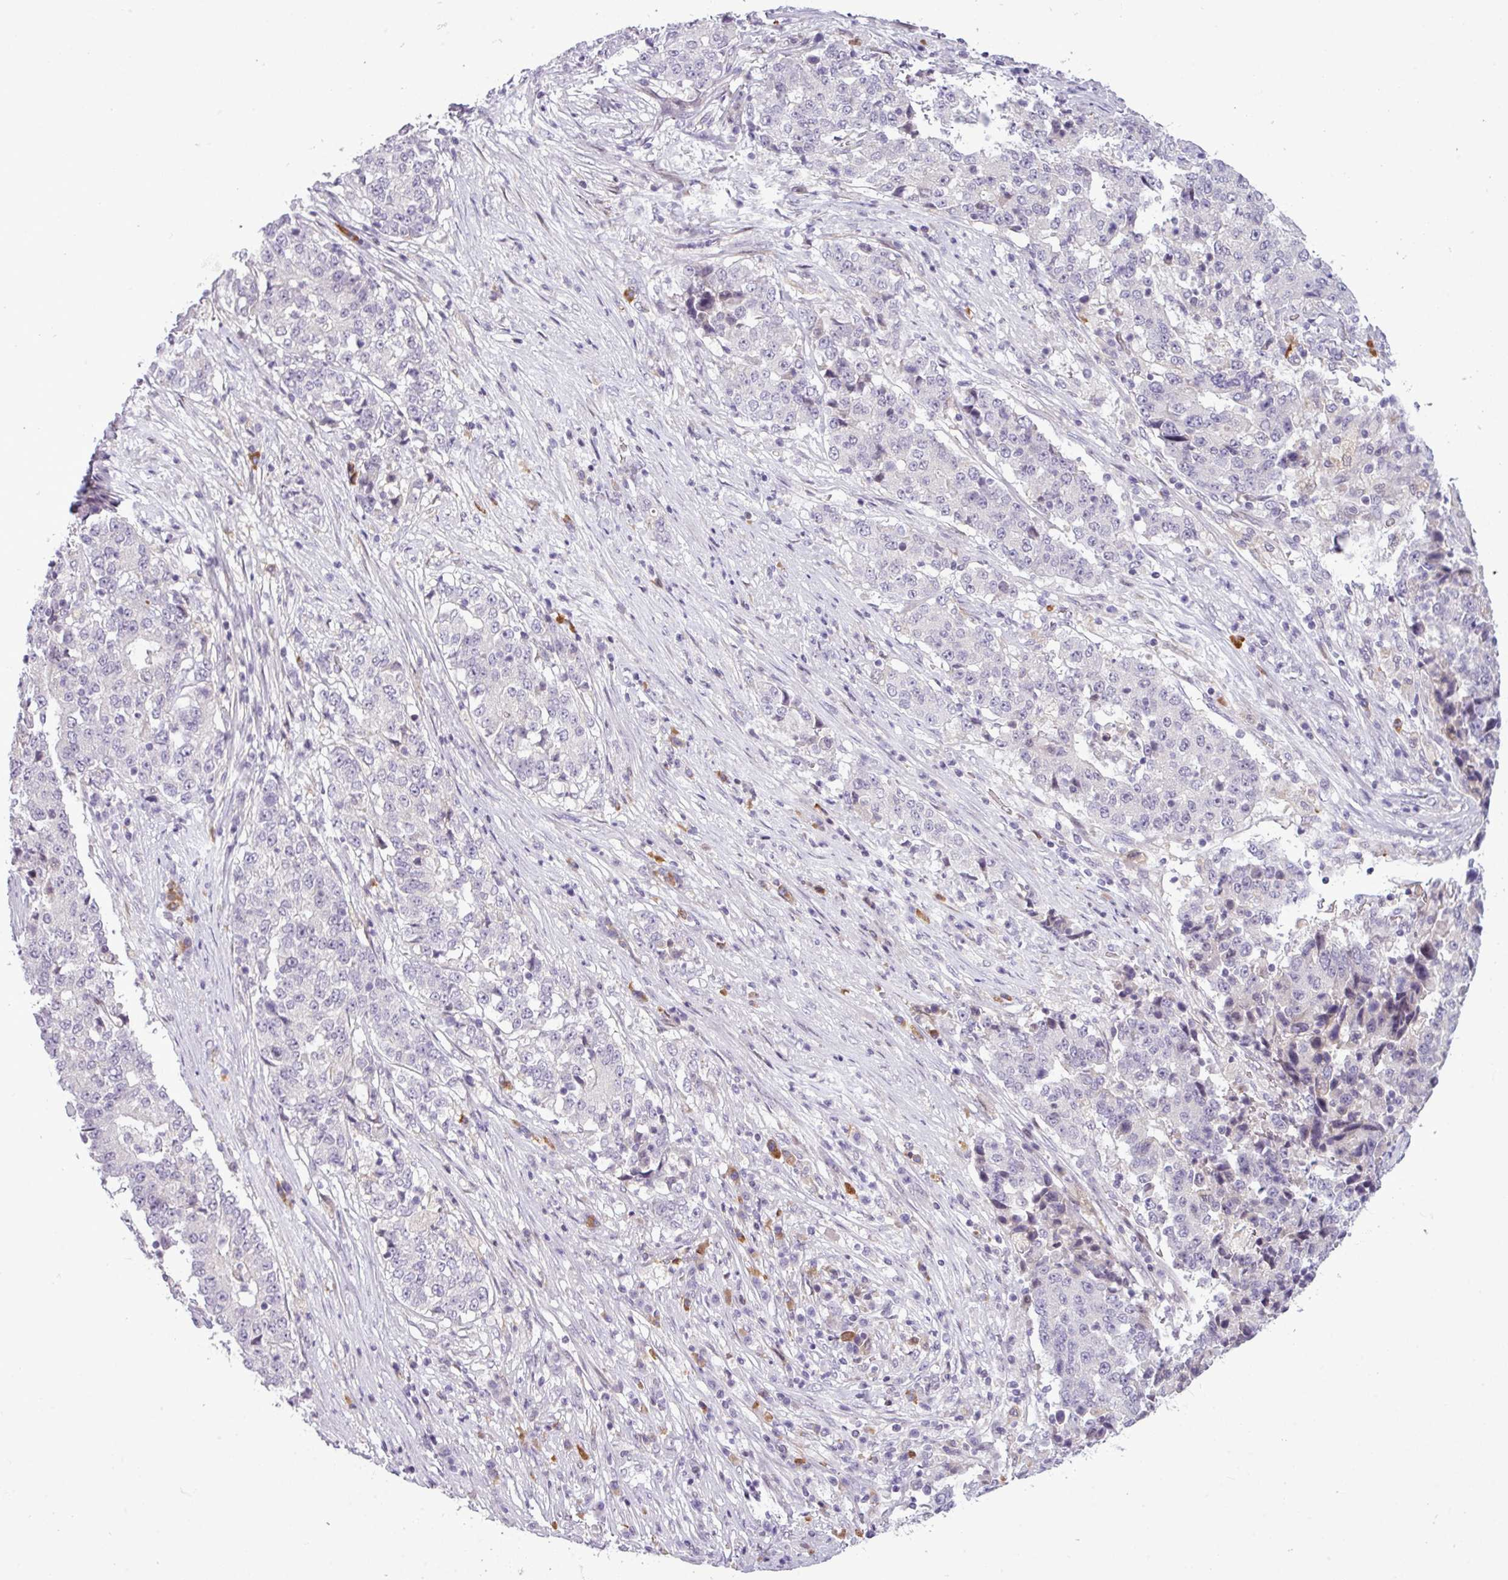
{"staining": {"intensity": "negative", "quantity": "none", "location": "none"}, "tissue": "stomach cancer", "cell_type": "Tumor cells", "image_type": "cancer", "snomed": [{"axis": "morphology", "description": "Adenocarcinoma, NOS"}, {"axis": "topography", "description": "Stomach"}], "caption": "This image is of stomach cancer stained with immunohistochemistry to label a protein in brown with the nuclei are counter-stained blue. There is no positivity in tumor cells. (IHC, brightfield microscopy, high magnification).", "gene": "SLC66A2", "patient": {"sex": "male", "age": 59}}